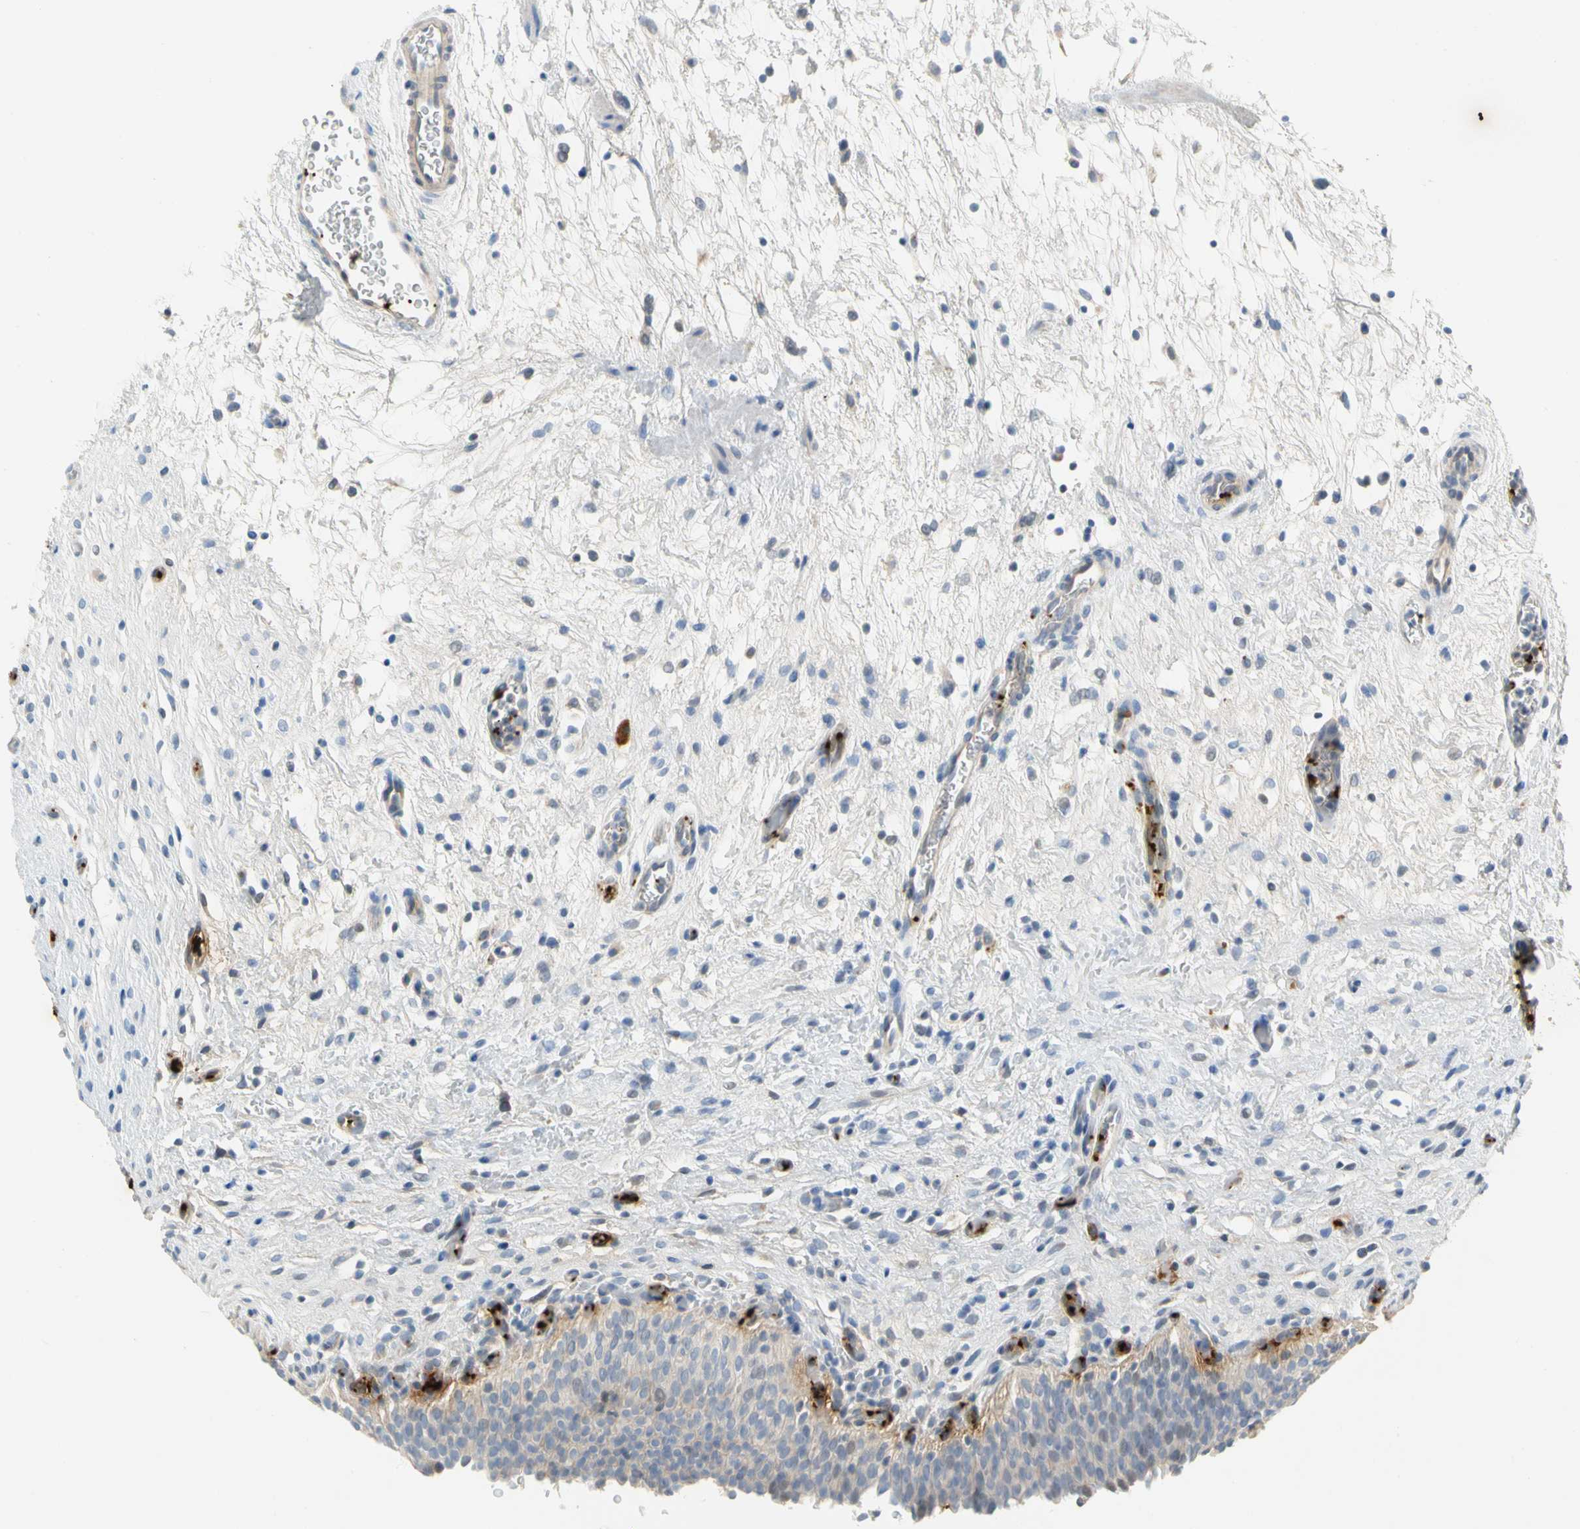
{"staining": {"intensity": "weak", "quantity": "25%-75%", "location": "cytoplasmic/membranous"}, "tissue": "urinary bladder", "cell_type": "Urothelial cells", "image_type": "normal", "snomed": [{"axis": "morphology", "description": "Normal tissue, NOS"}, {"axis": "topography", "description": "Urinary bladder"}], "caption": "This micrograph shows immunohistochemistry staining of benign urinary bladder, with low weak cytoplasmic/membranous expression in about 25%-75% of urothelial cells.", "gene": "ENSG00000288796", "patient": {"sex": "male", "age": 51}}